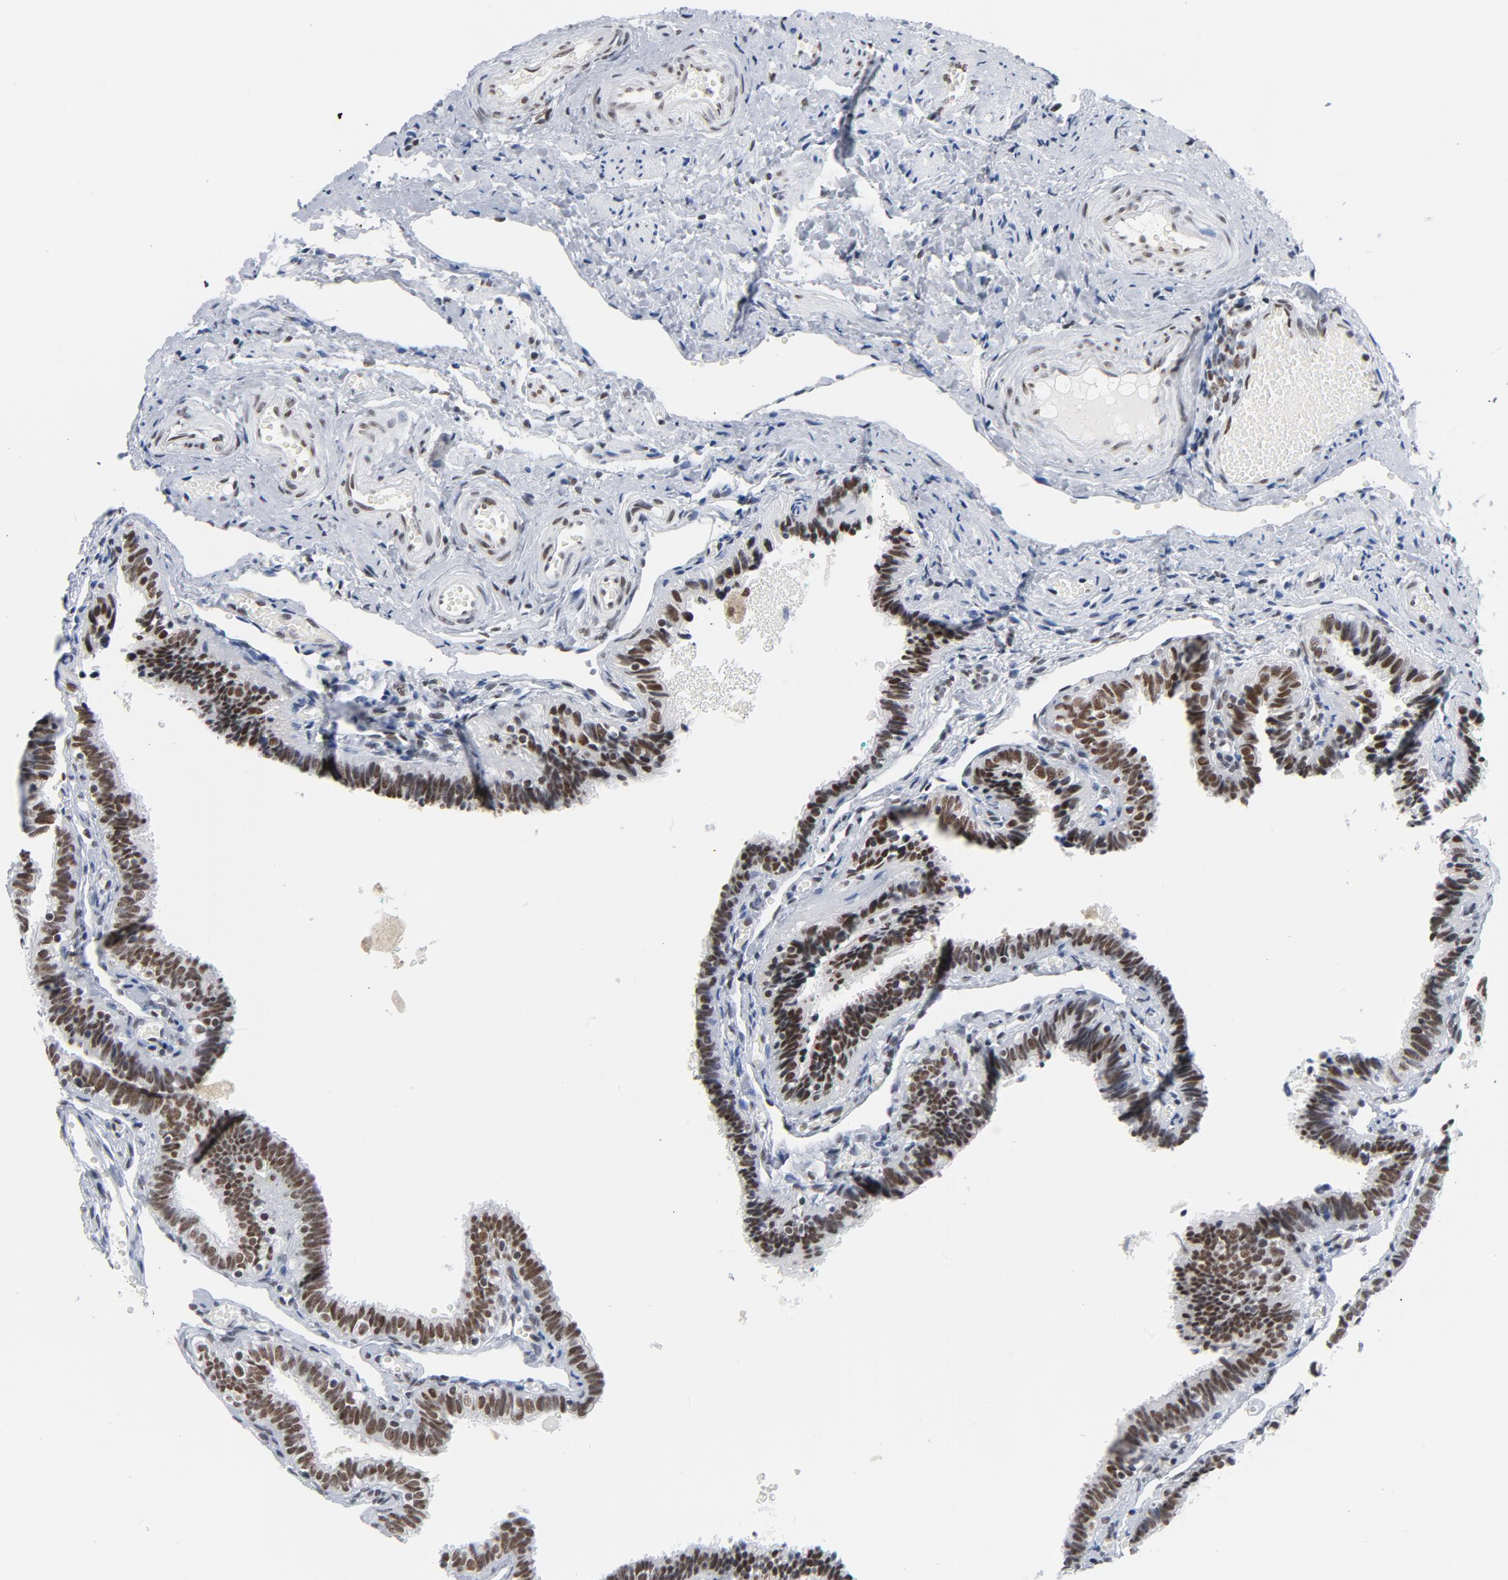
{"staining": {"intensity": "moderate", "quantity": ">75%", "location": "nuclear"}, "tissue": "fallopian tube", "cell_type": "Glandular cells", "image_type": "normal", "snomed": [{"axis": "morphology", "description": "Normal tissue, NOS"}, {"axis": "topography", "description": "Fallopian tube"}], "caption": "IHC (DAB (3,3'-diaminobenzidine)) staining of unremarkable fallopian tube displays moderate nuclear protein staining in about >75% of glandular cells.", "gene": "CSTF2", "patient": {"sex": "female", "age": 46}}